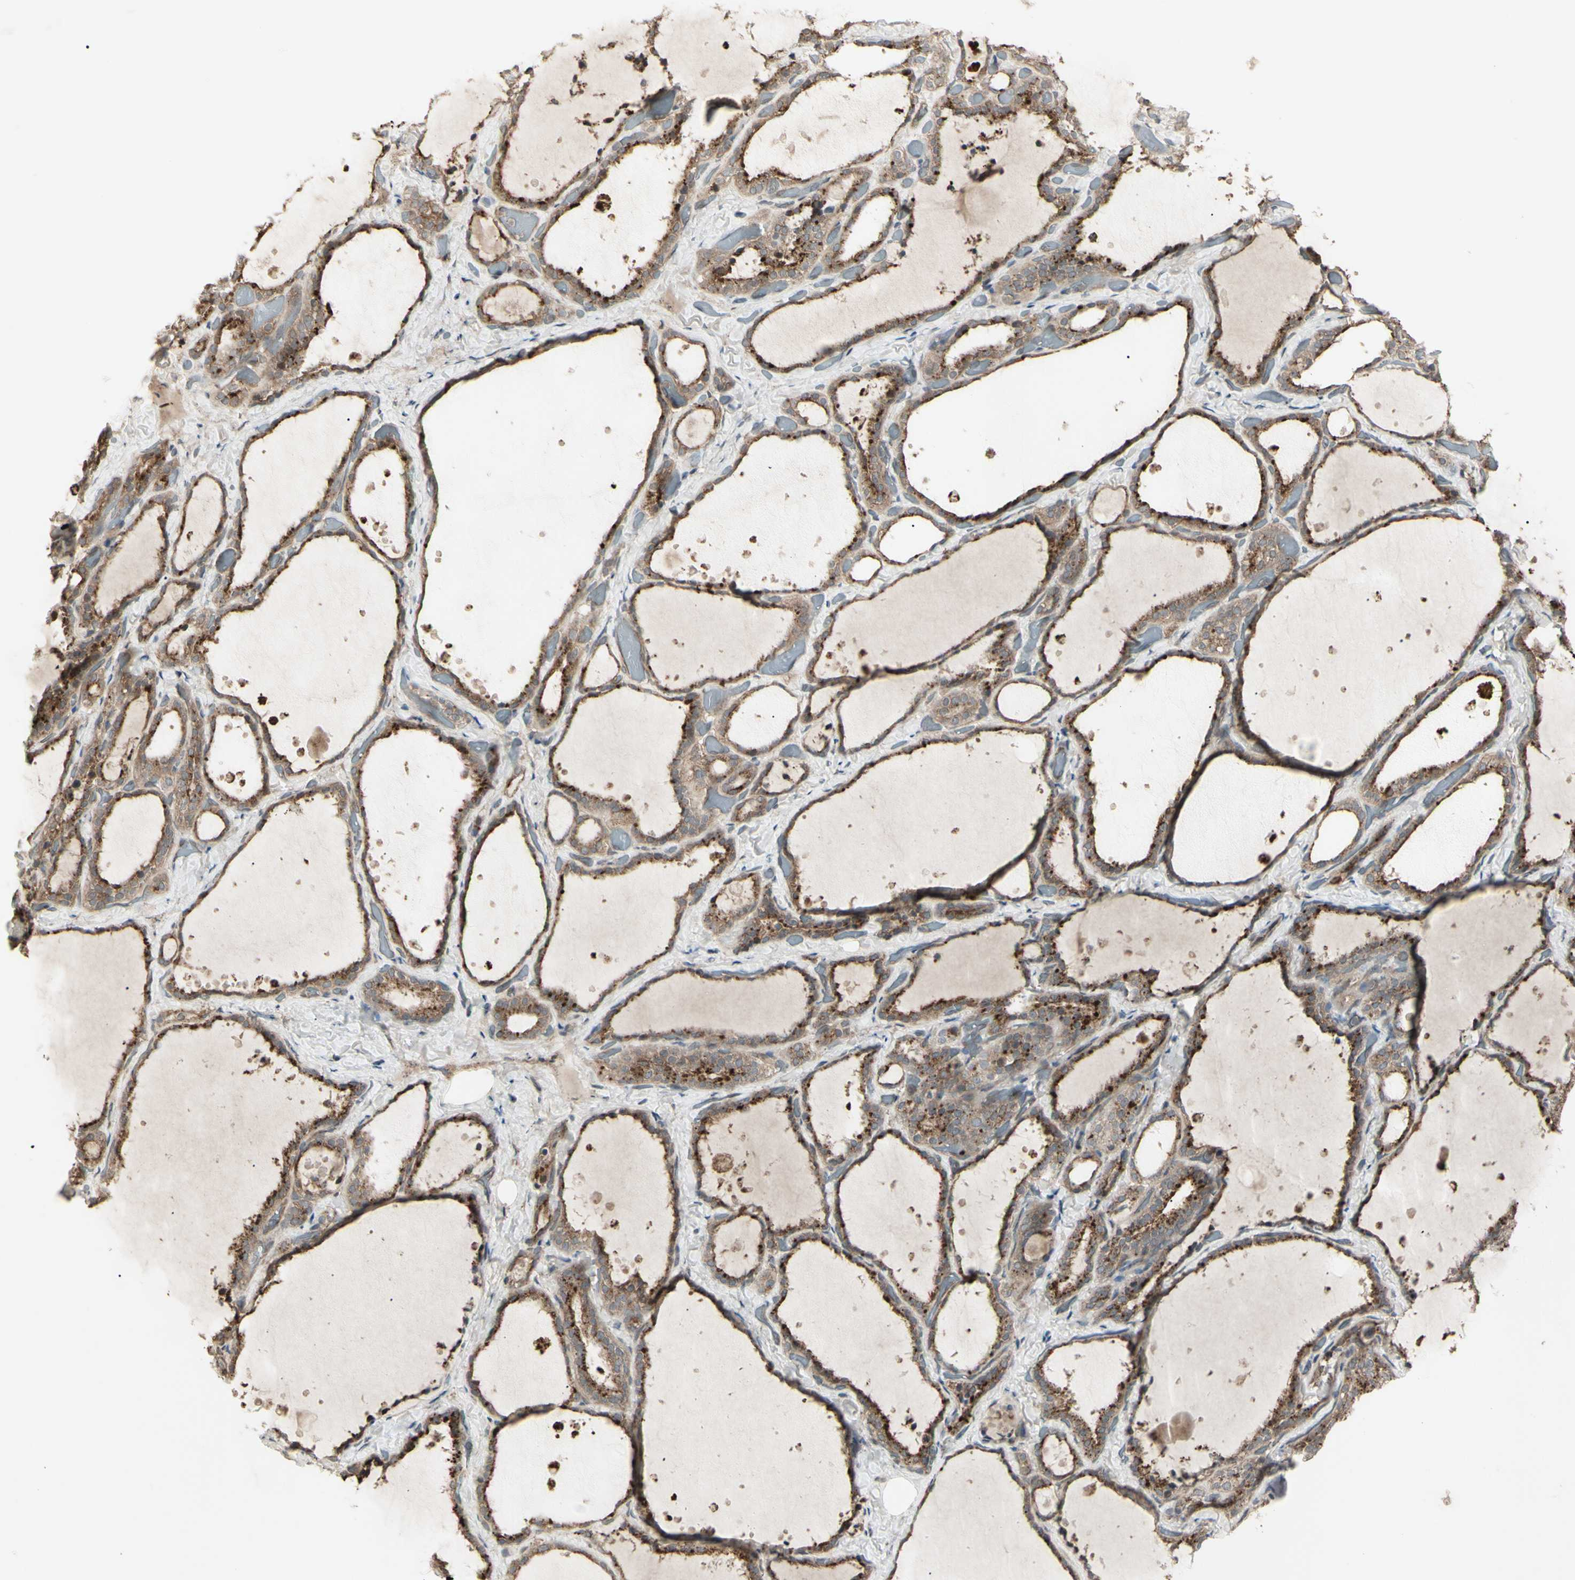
{"staining": {"intensity": "moderate", "quantity": ">75%", "location": "cytoplasmic/membranous"}, "tissue": "thyroid gland", "cell_type": "Glandular cells", "image_type": "normal", "snomed": [{"axis": "morphology", "description": "Normal tissue, NOS"}, {"axis": "topography", "description": "Thyroid gland"}], "caption": "IHC histopathology image of benign thyroid gland: thyroid gland stained using immunohistochemistry shows medium levels of moderate protein expression localized specifically in the cytoplasmic/membranous of glandular cells, appearing as a cytoplasmic/membranous brown color.", "gene": "JAG1", "patient": {"sex": "female", "age": 44}}